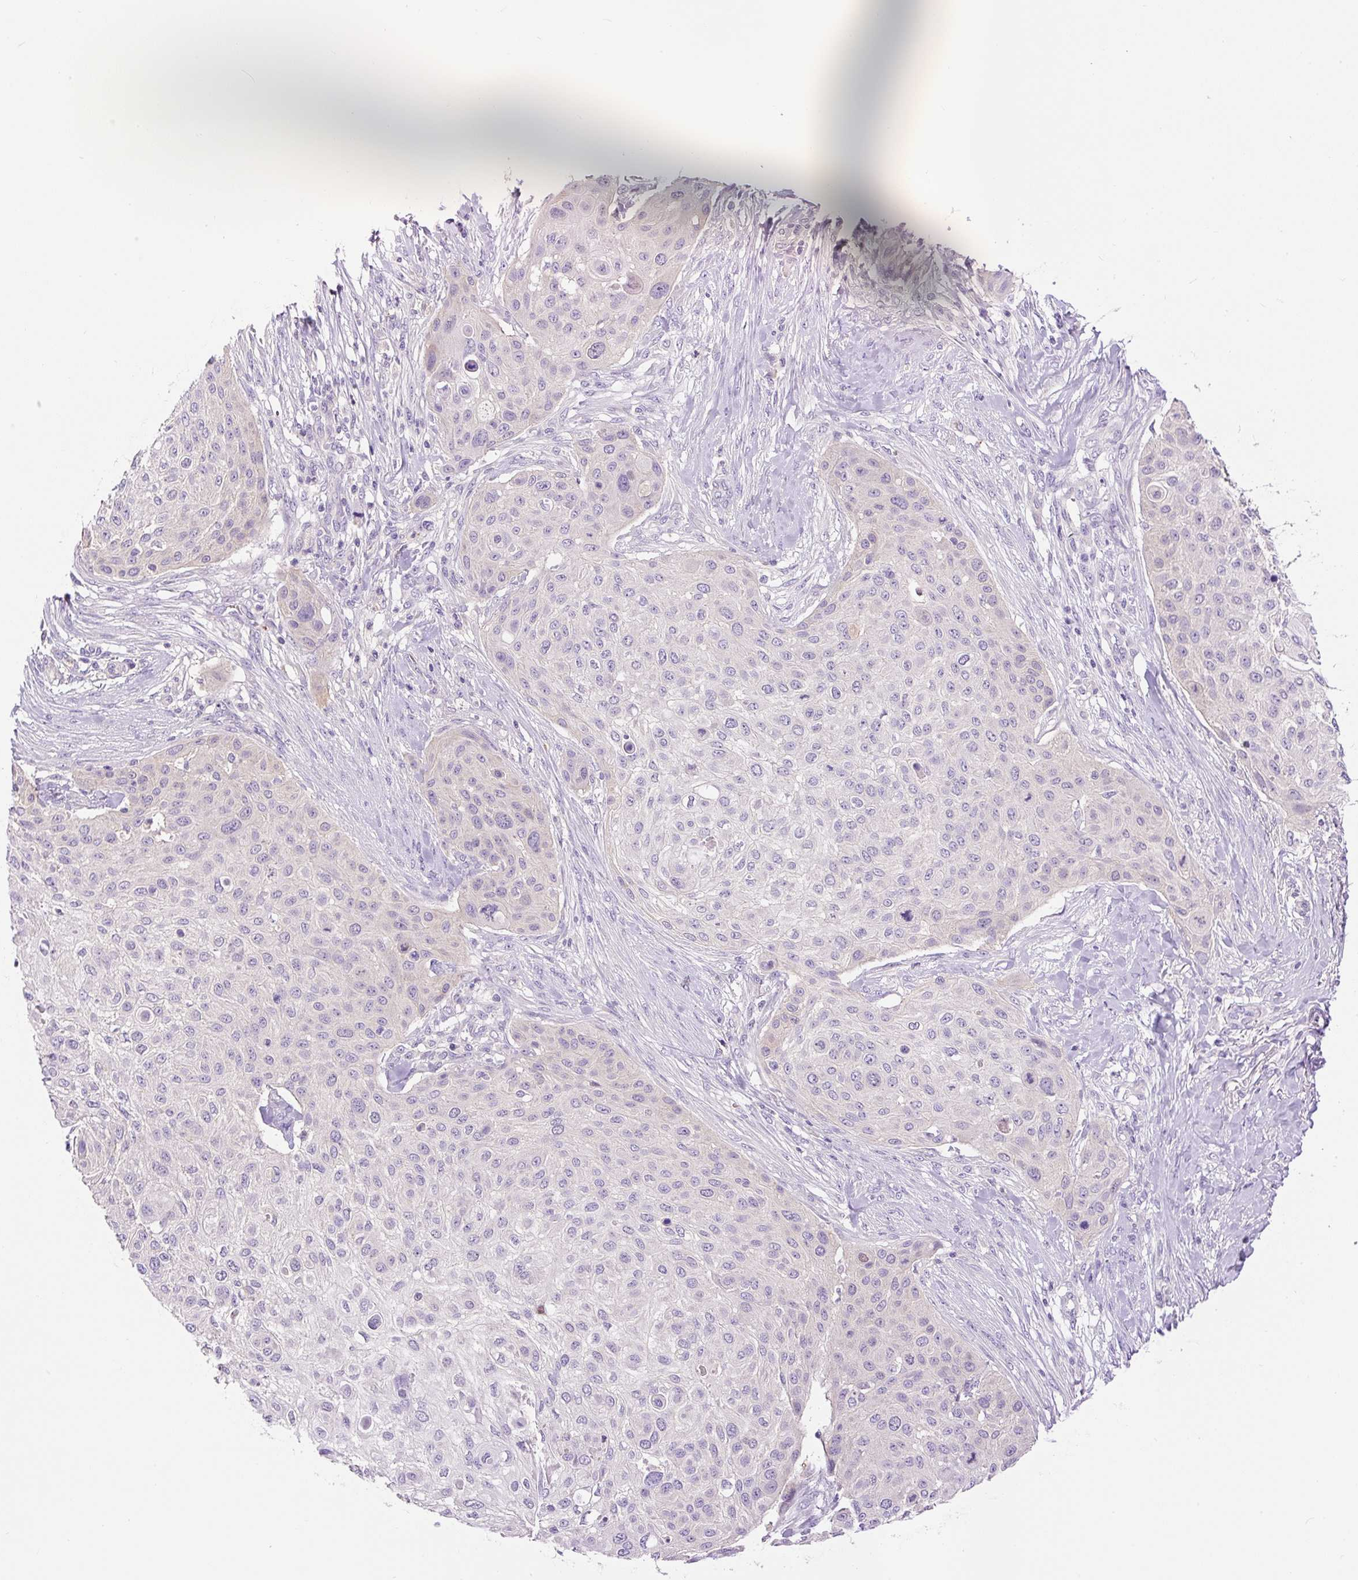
{"staining": {"intensity": "negative", "quantity": "none", "location": "none"}, "tissue": "skin cancer", "cell_type": "Tumor cells", "image_type": "cancer", "snomed": [{"axis": "morphology", "description": "Squamous cell carcinoma, NOS"}, {"axis": "topography", "description": "Skin"}], "caption": "A micrograph of human skin cancer (squamous cell carcinoma) is negative for staining in tumor cells.", "gene": "LHFPL5", "patient": {"sex": "female", "age": 87}}